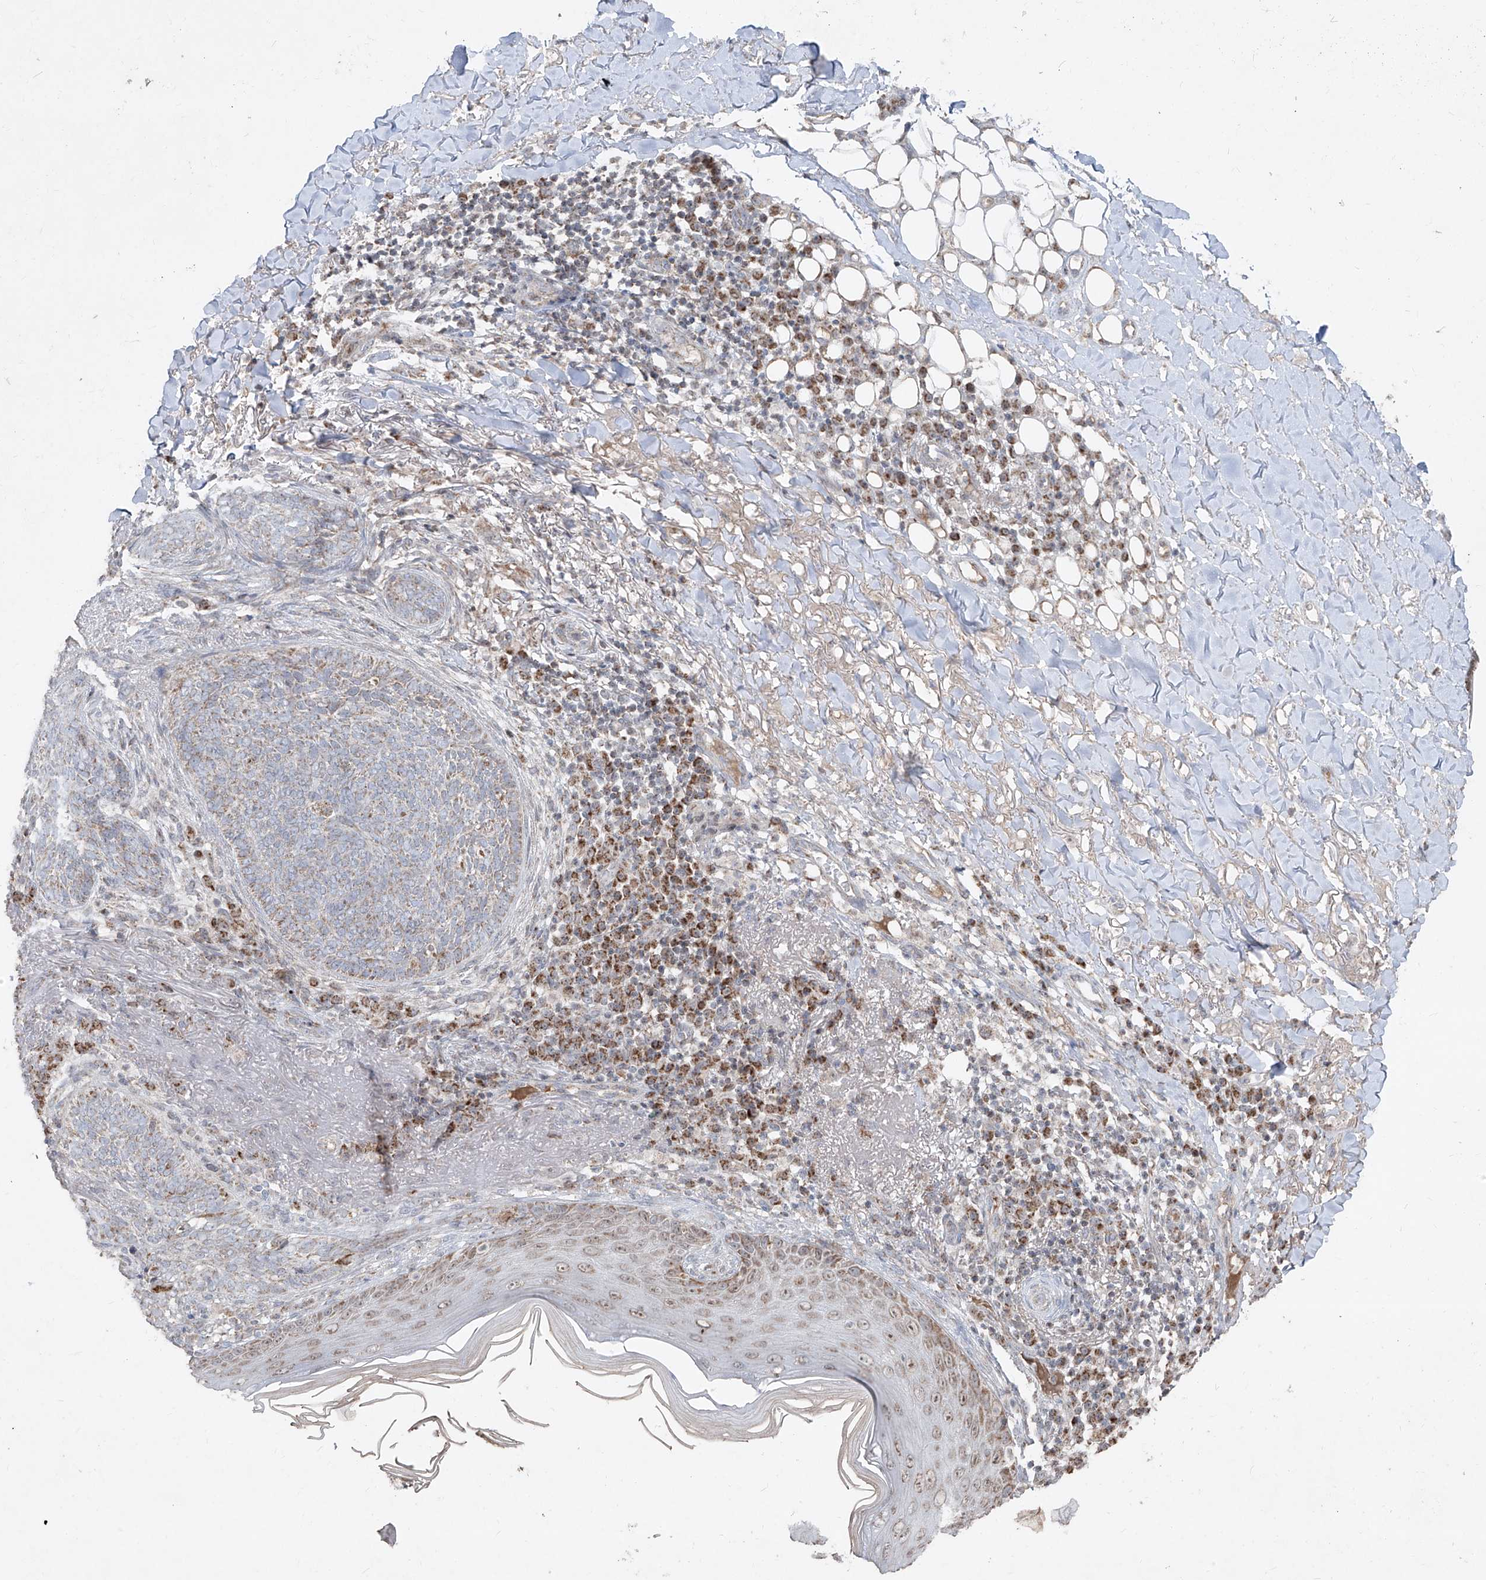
{"staining": {"intensity": "weak", "quantity": "25%-75%", "location": "cytoplasmic/membranous"}, "tissue": "skin cancer", "cell_type": "Tumor cells", "image_type": "cancer", "snomed": [{"axis": "morphology", "description": "Basal cell carcinoma"}, {"axis": "topography", "description": "Skin"}], "caption": "Immunohistochemistry (IHC) staining of skin basal cell carcinoma, which reveals low levels of weak cytoplasmic/membranous positivity in about 25%-75% of tumor cells indicating weak cytoplasmic/membranous protein staining. The staining was performed using DAB (brown) for protein detection and nuclei were counterstained in hematoxylin (blue).", "gene": "NDUFB3", "patient": {"sex": "male", "age": 85}}